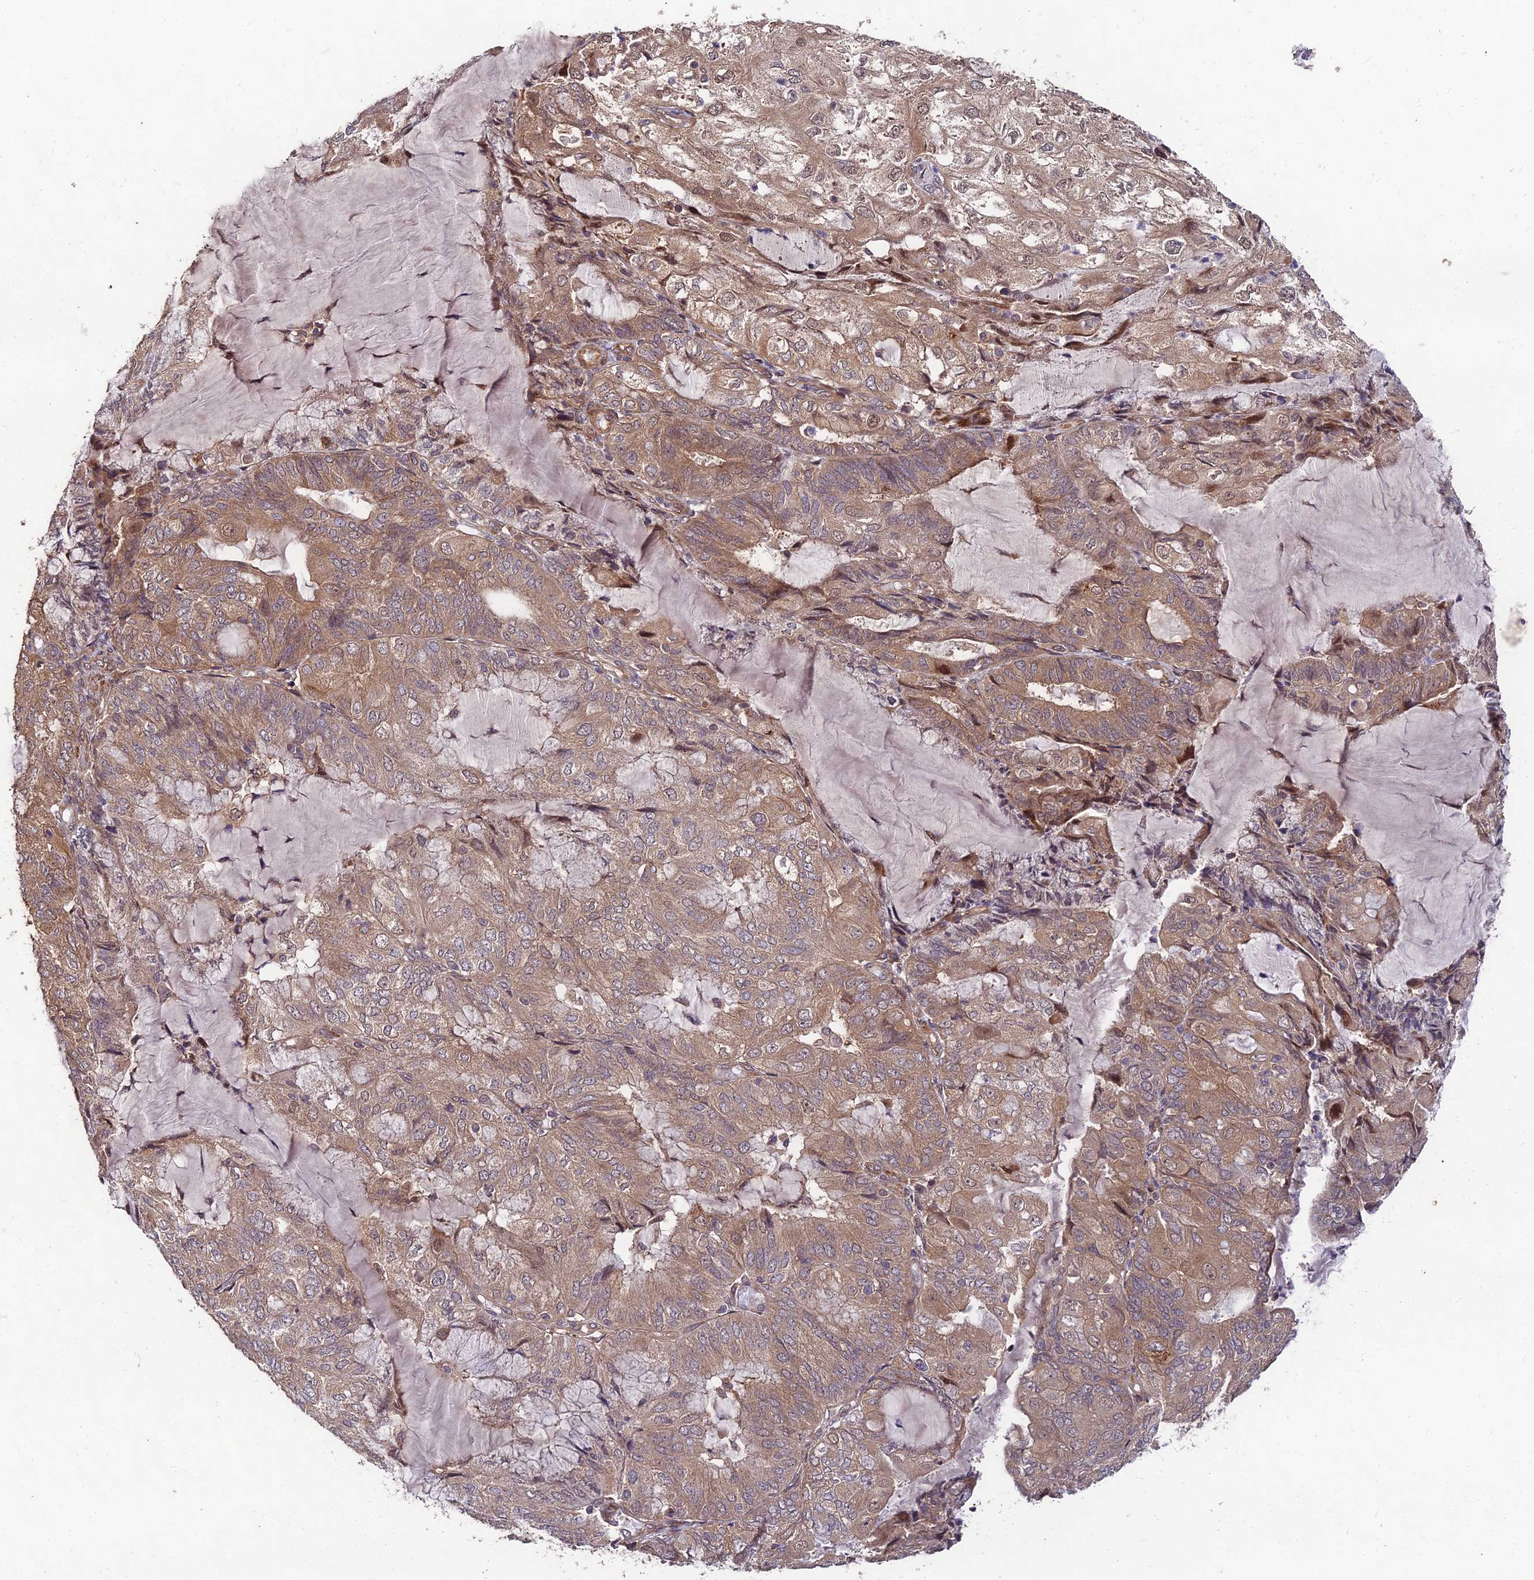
{"staining": {"intensity": "moderate", "quantity": "25%-75%", "location": "cytoplasmic/membranous"}, "tissue": "endometrial cancer", "cell_type": "Tumor cells", "image_type": "cancer", "snomed": [{"axis": "morphology", "description": "Adenocarcinoma, NOS"}, {"axis": "topography", "description": "Endometrium"}], "caption": "Human endometrial cancer stained for a protein (brown) displays moderate cytoplasmic/membranous positive expression in approximately 25%-75% of tumor cells.", "gene": "MKKS", "patient": {"sex": "female", "age": 81}}